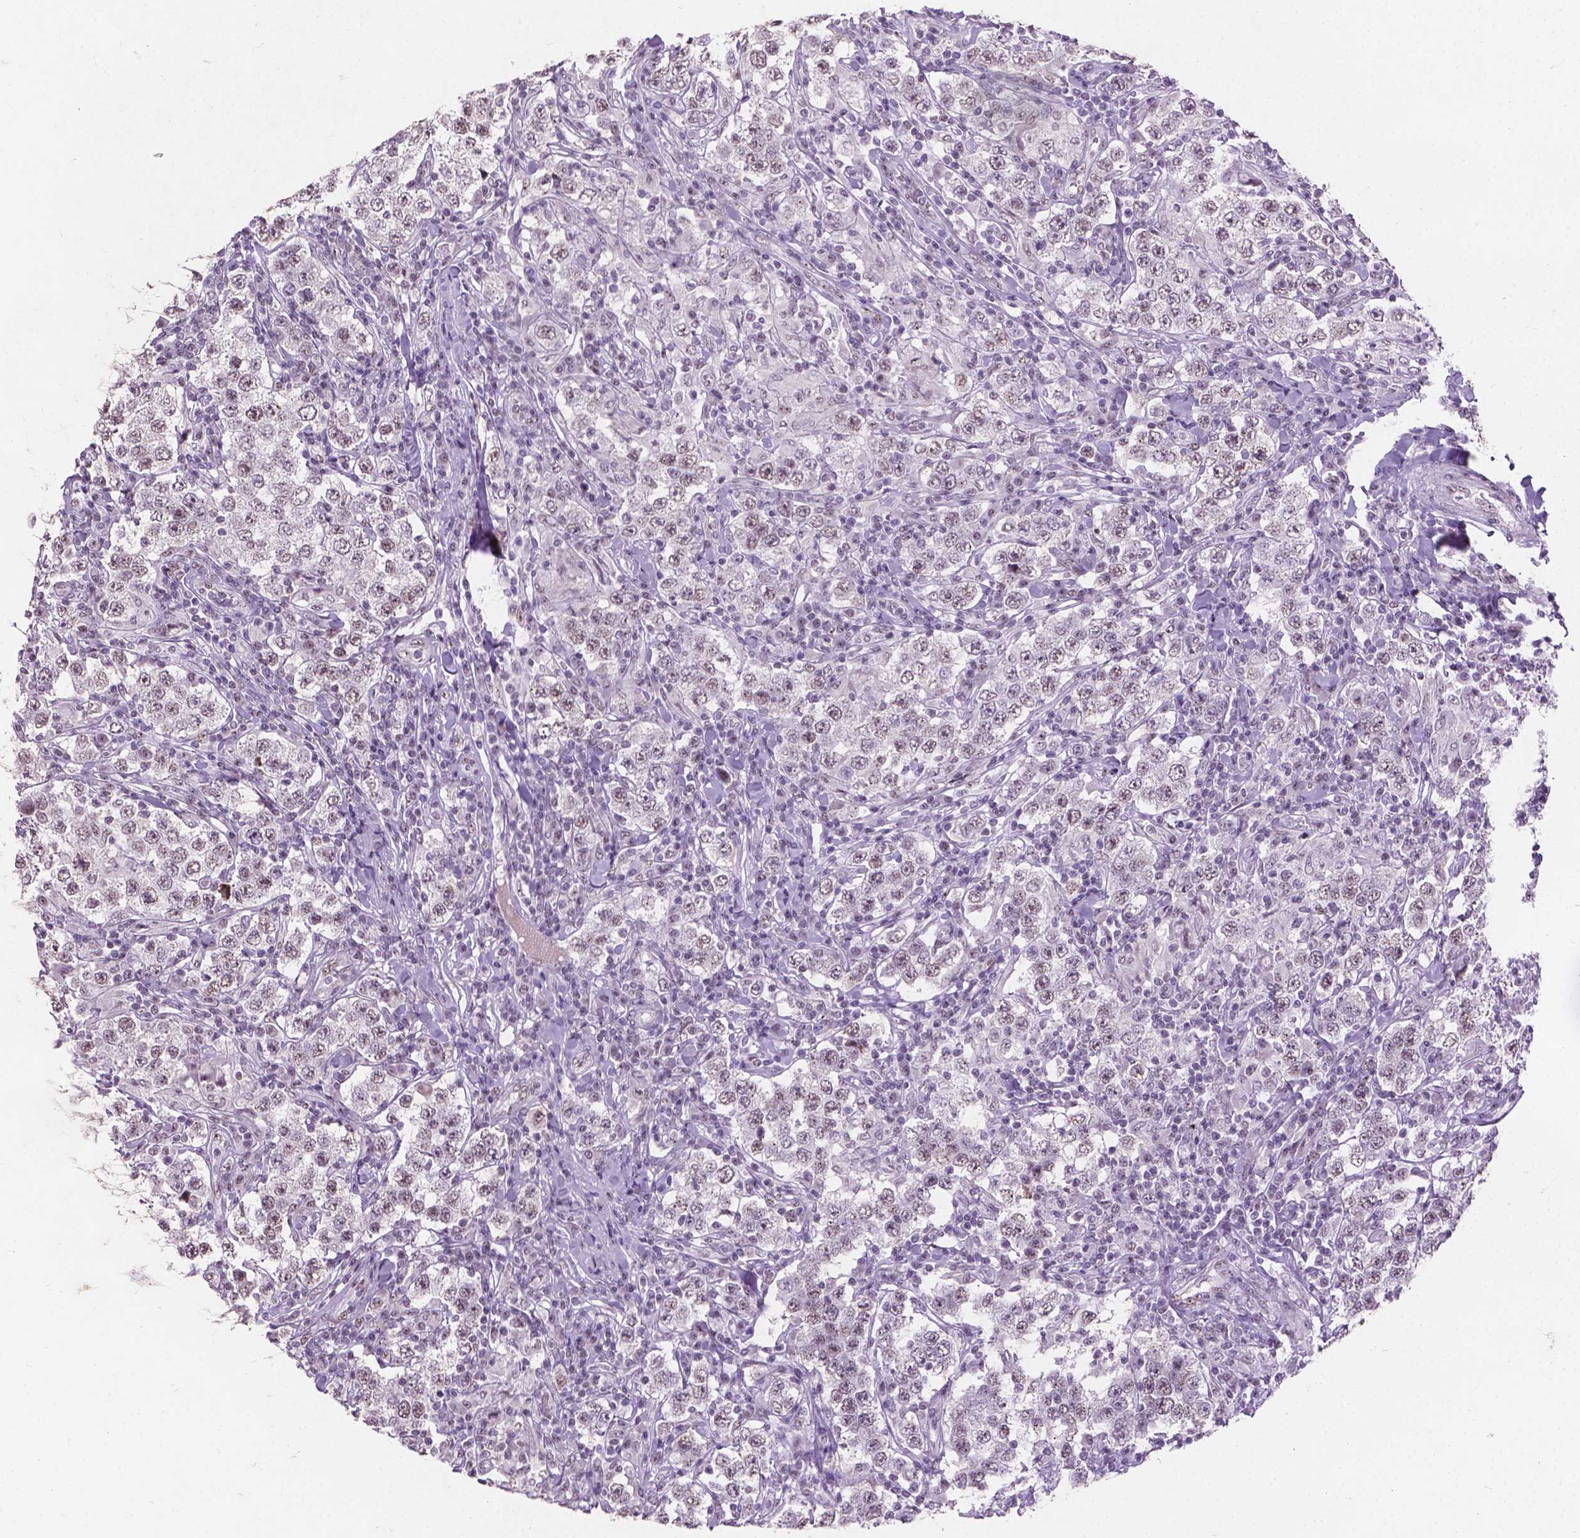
{"staining": {"intensity": "weak", "quantity": "25%-75%", "location": "nuclear"}, "tissue": "testis cancer", "cell_type": "Tumor cells", "image_type": "cancer", "snomed": [{"axis": "morphology", "description": "Seminoma, NOS"}, {"axis": "morphology", "description": "Carcinoma, Embryonal, NOS"}, {"axis": "topography", "description": "Testis"}], "caption": "High-magnification brightfield microscopy of testis embryonal carcinoma stained with DAB (3,3'-diaminobenzidine) (brown) and counterstained with hematoxylin (blue). tumor cells exhibit weak nuclear expression is appreciated in about25%-75% of cells.", "gene": "COIL", "patient": {"sex": "male", "age": 41}}